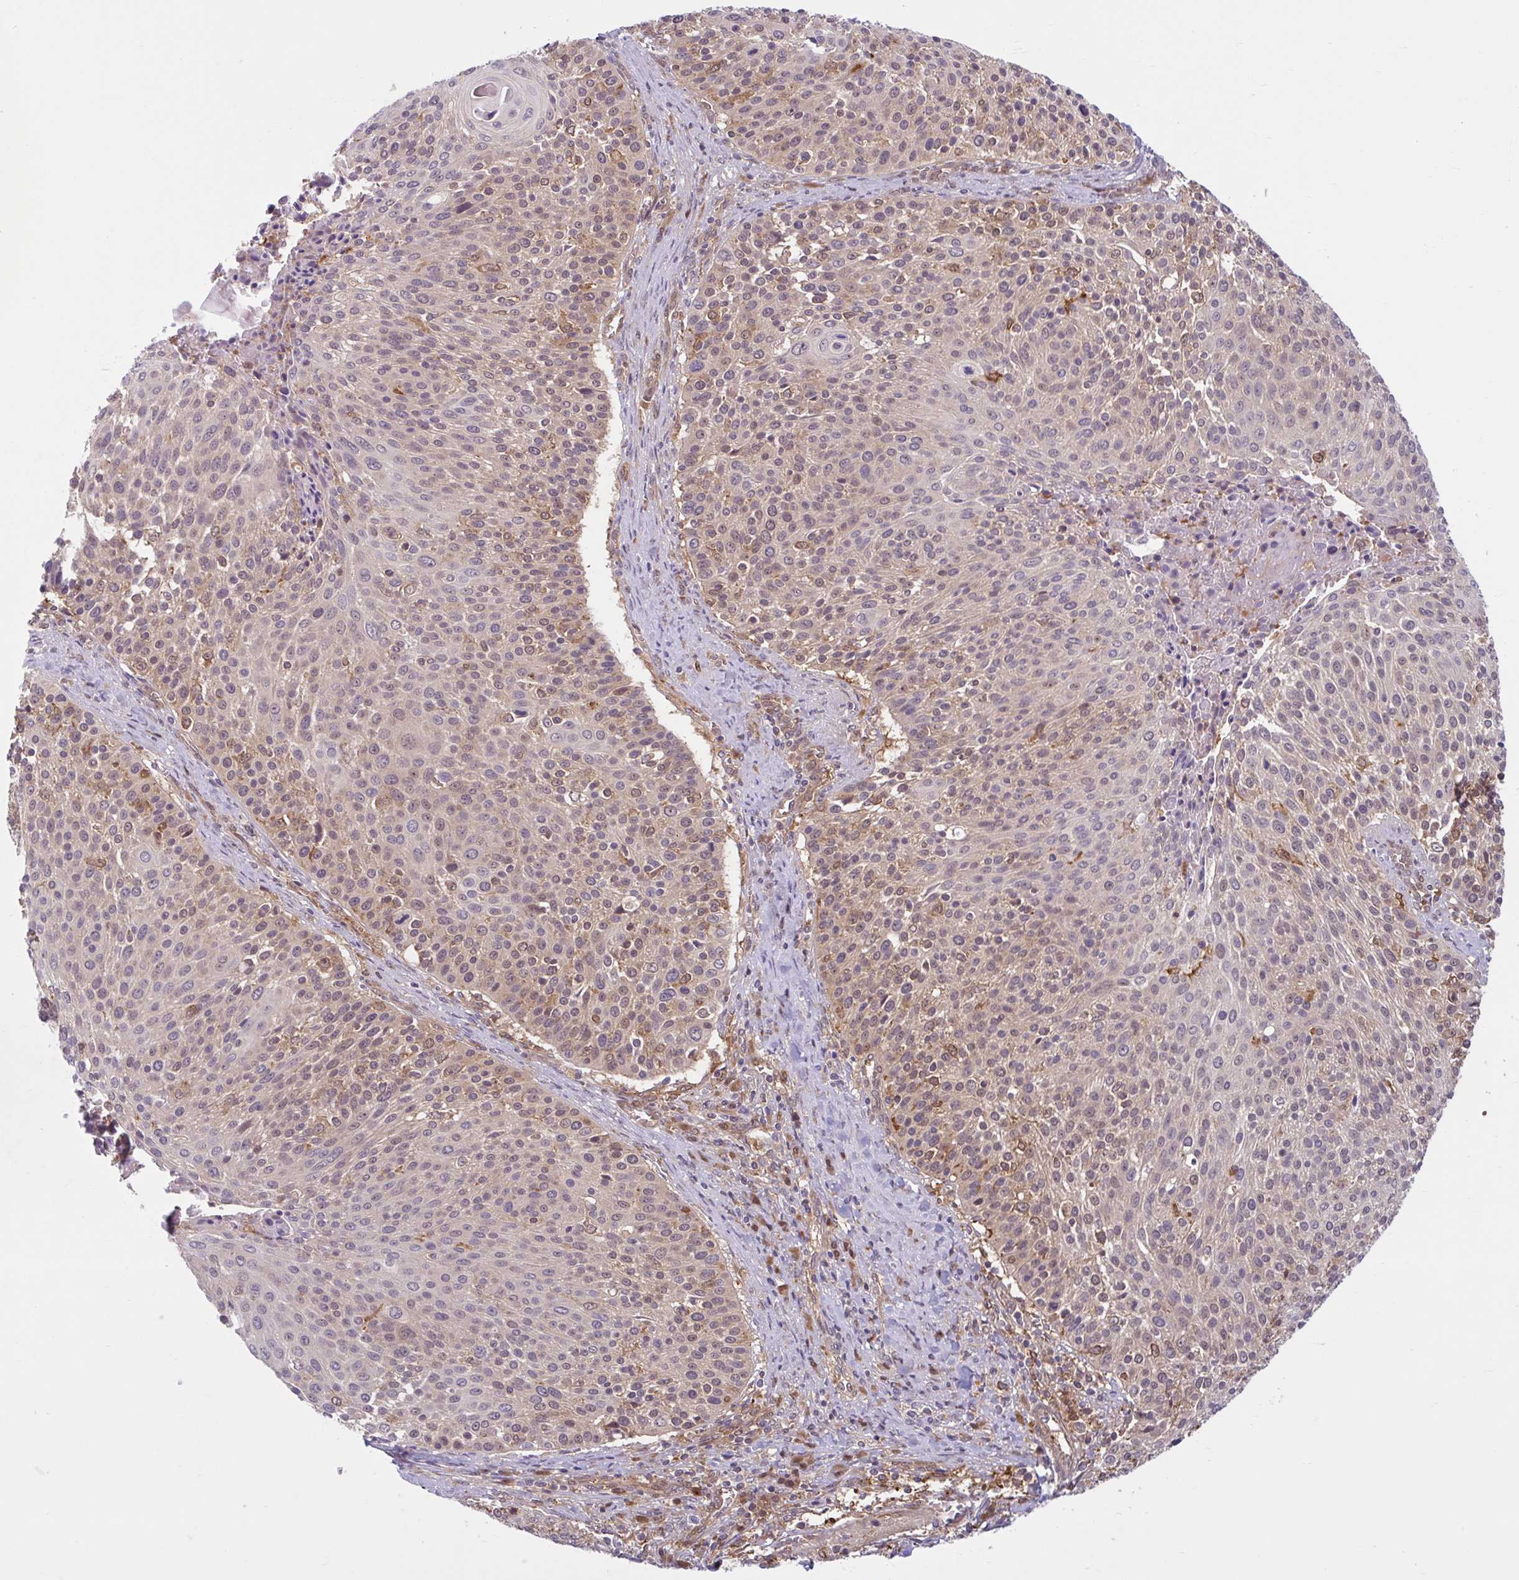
{"staining": {"intensity": "weak", "quantity": "25%-75%", "location": "cytoplasmic/membranous,nuclear"}, "tissue": "cervical cancer", "cell_type": "Tumor cells", "image_type": "cancer", "snomed": [{"axis": "morphology", "description": "Squamous cell carcinoma, NOS"}, {"axis": "topography", "description": "Cervix"}], "caption": "The histopathology image demonstrates staining of cervical cancer, revealing weak cytoplasmic/membranous and nuclear protein positivity (brown color) within tumor cells.", "gene": "HMBS", "patient": {"sex": "female", "age": 31}}